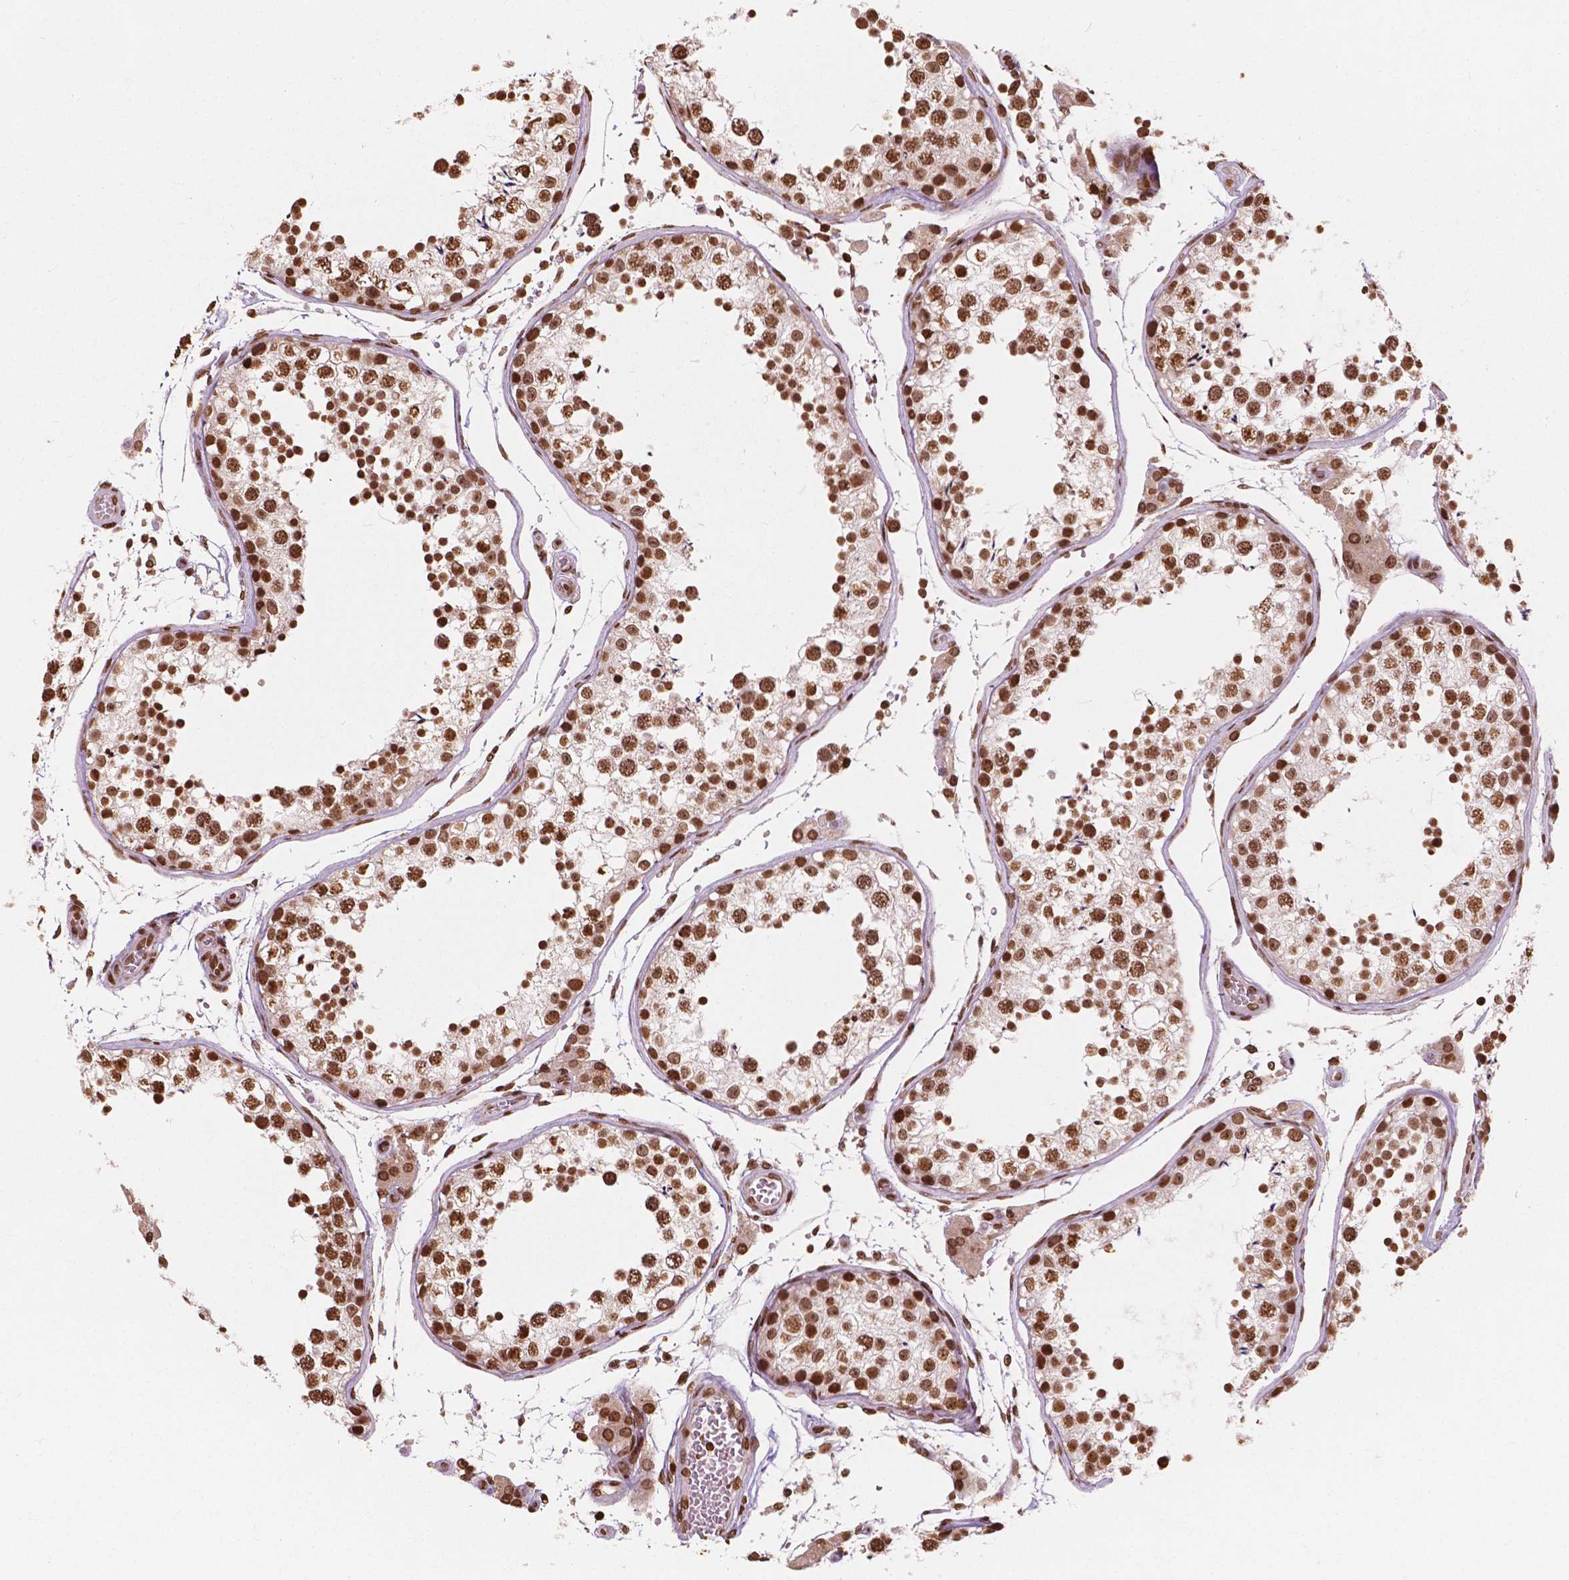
{"staining": {"intensity": "strong", "quantity": ">75%", "location": "nuclear"}, "tissue": "testis", "cell_type": "Cells in seminiferous ducts", "image_type": "normal", "snomed": [{"axis": "morphology", "description": "Normal tissue, NOS"}, {"axis": "topography", "description": "Testis"}], "caption": "High-magnification brightfield microscopy of normal testis stained with DAB (3,3'-diaminobenzidine) (brown) and counterstained with hematoxylin (blue). cells in seminiferous ducts exhibit strong nuclear expression is present in about>75% of cells. (DAB (3,3'-diaminobenzidine) = brown stain, brightfield microscopy at high magnification).", "gene": "H3C7", "patient": {"sex": "male", "age": 29}}